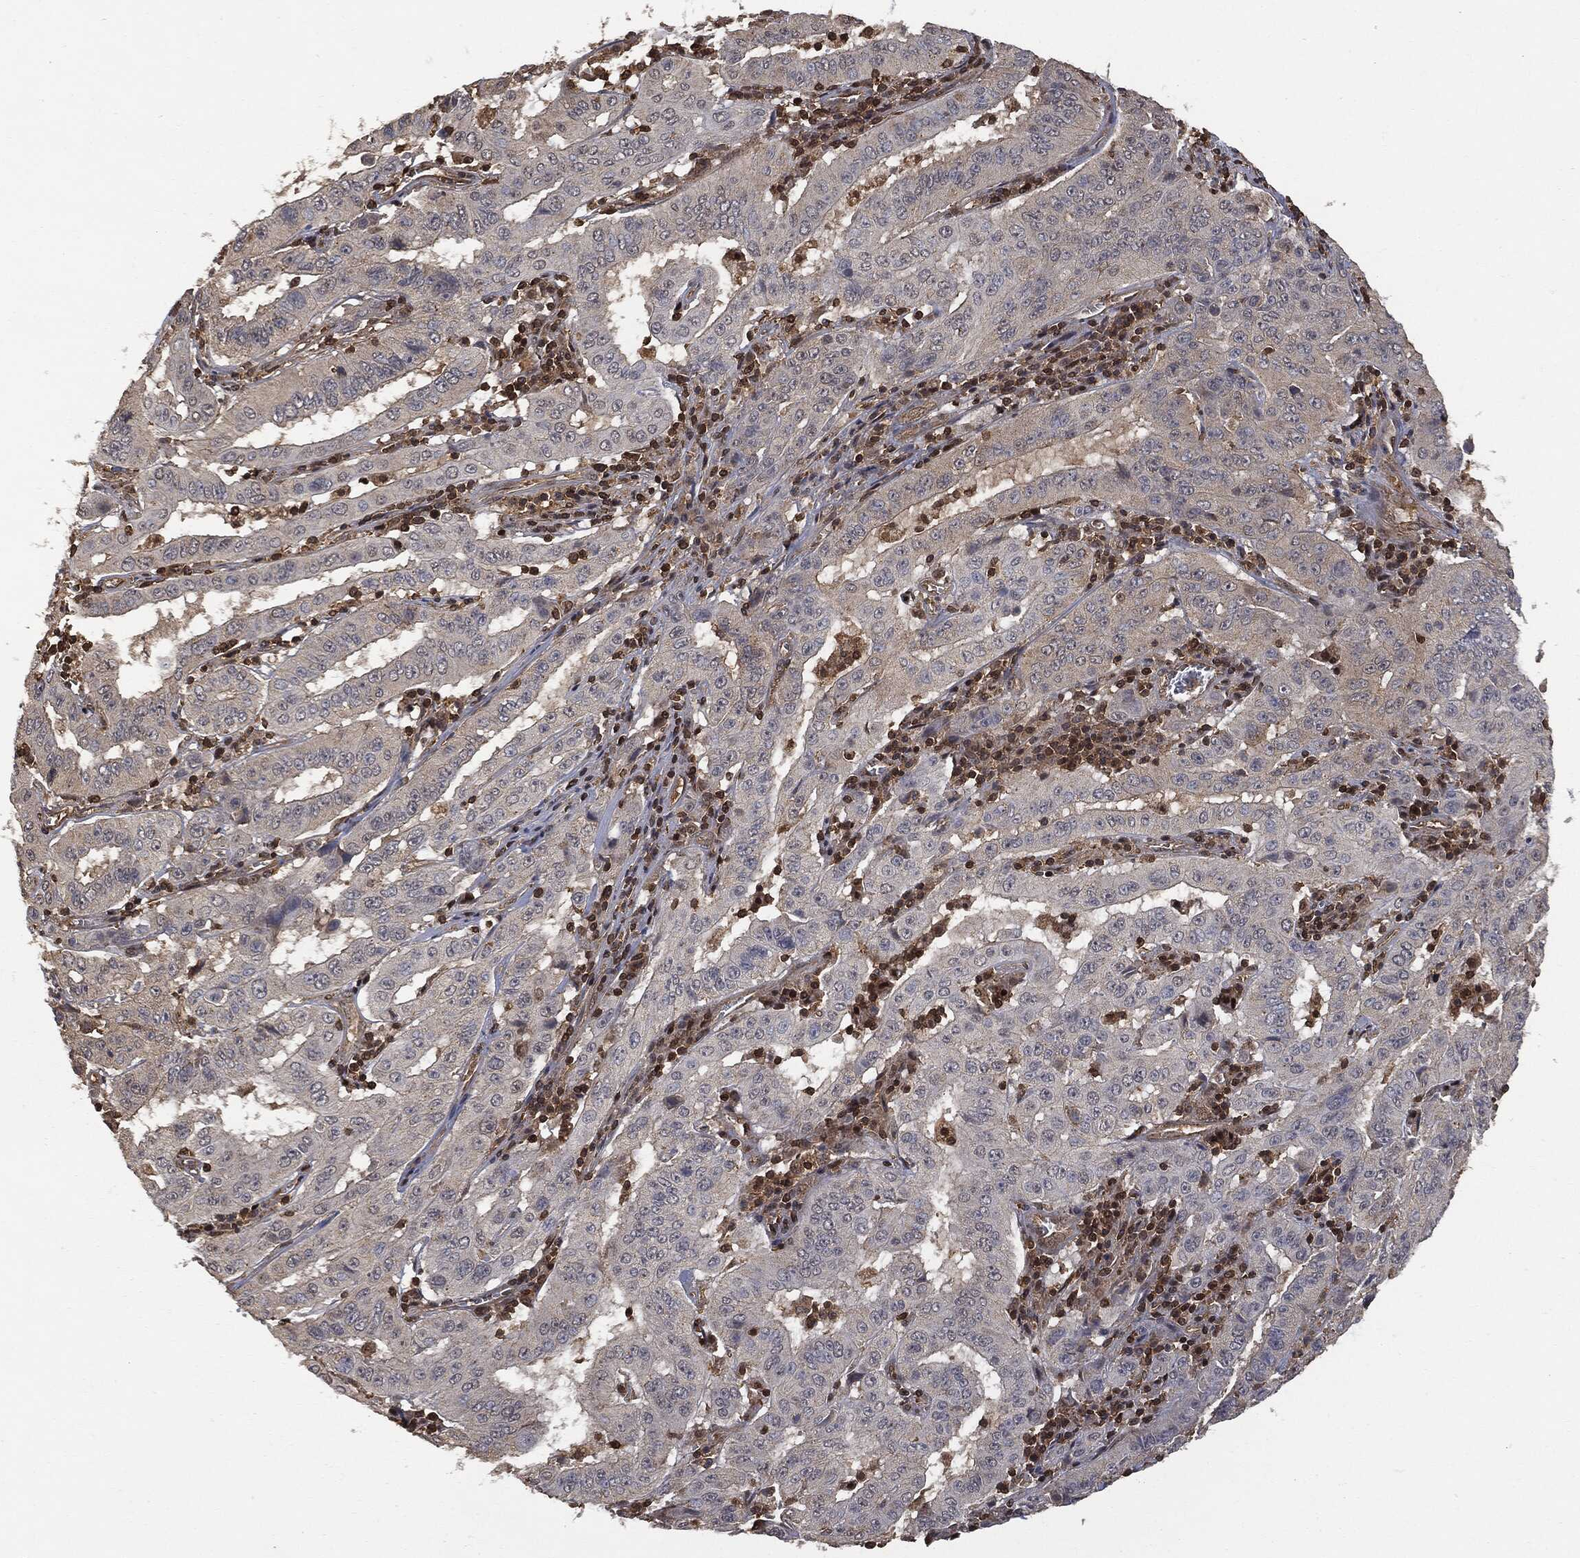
{"staining": {"intensity": "negative", "quantity": "none", "location": "none"}, "tissue": "pancreatic cancer", "cell_type": "Tumor cells", "image_type": "cancer", "snomed": [{"axis": "morphology", "description": "Adenocarcinoma, NOS"}, {"axis": "topography", "description": "Pancreas"}], "caption": "Tumor cells show no significant protein expression in pancreatic cancer.", "gene": "PSMB10", "patient": {"sex": "male", "age": 63}}